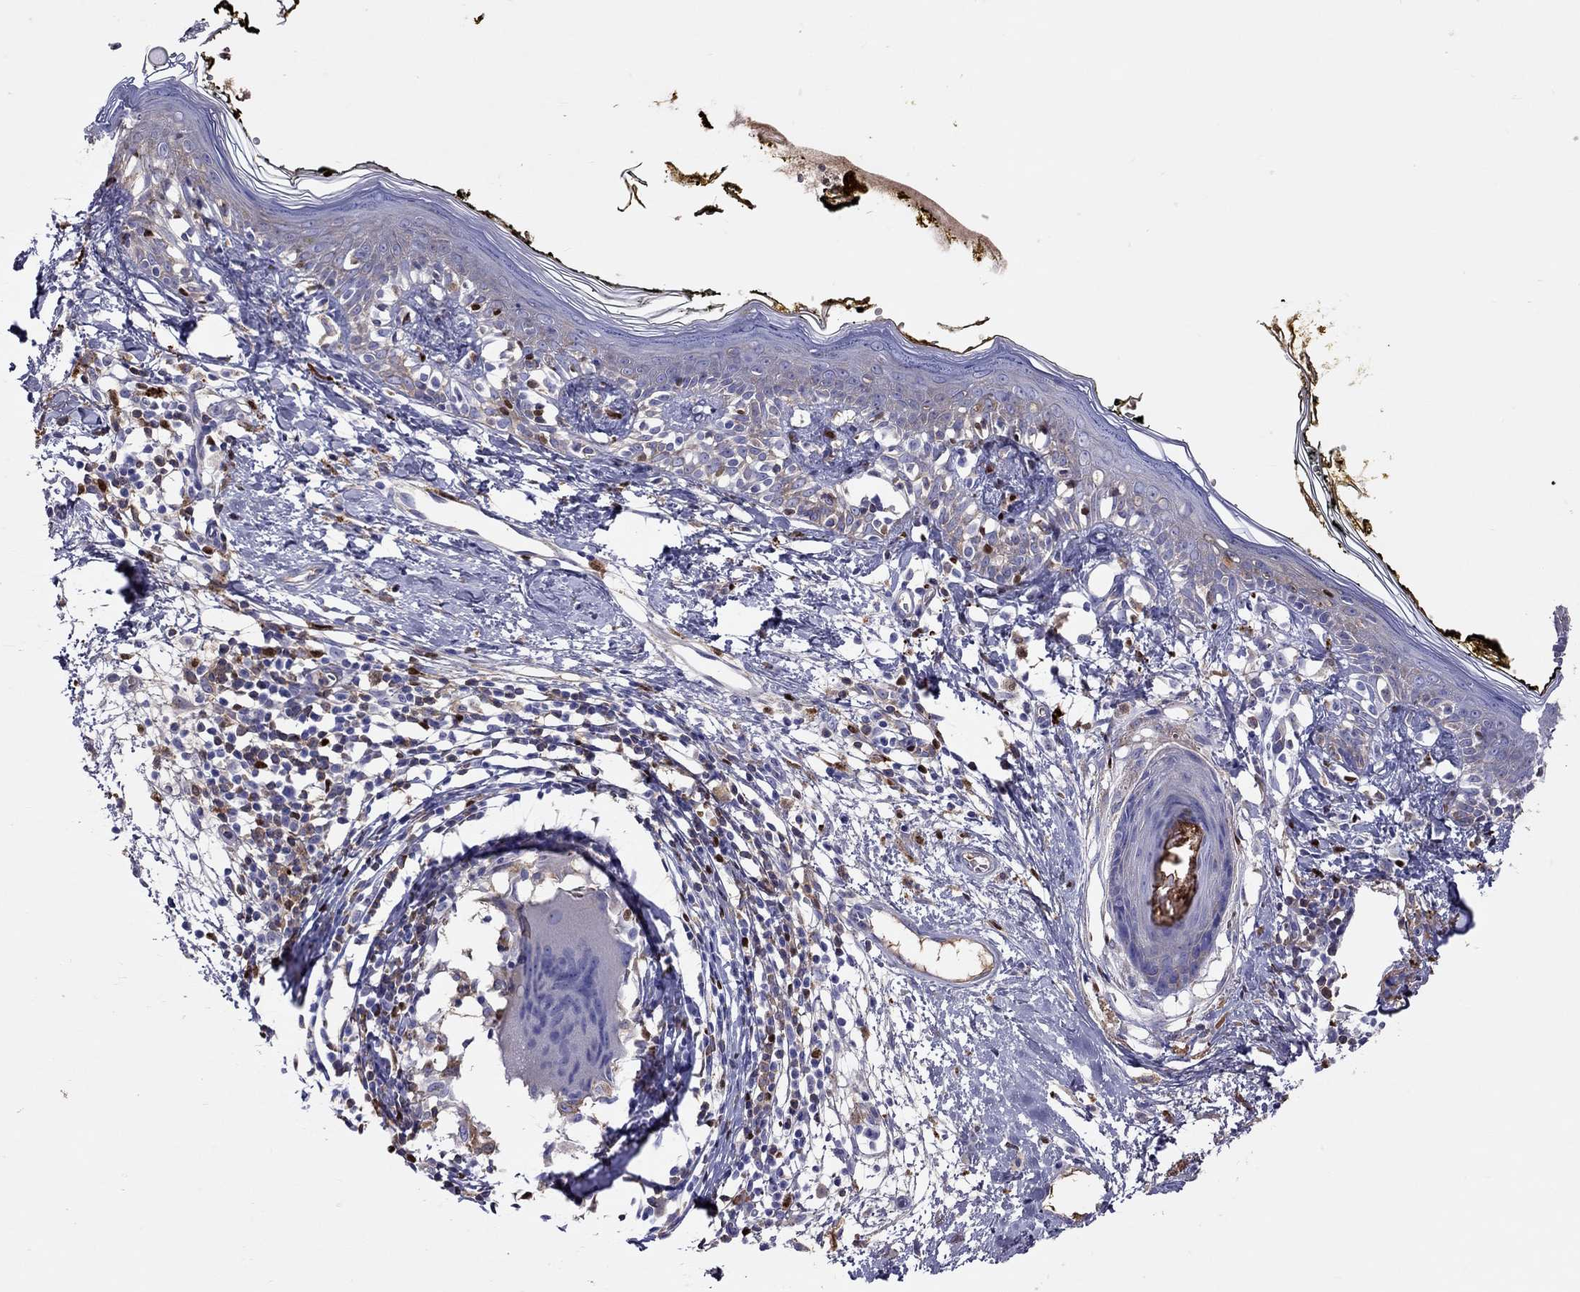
{"staining": {"intensity": "moderate", "quantity": "<25%", "location": "nuclear"}, "tissue": "skin", "cell_type": "Fibroblasts", "image_type": "normal", "snomed": [{"axis": "morphology", "description": "Normal tissue, NOS"}, {"axis": "topography", "description": "Skin"}], "caption": "Immunohistochemical staining of benign skin shows moderate nuclear protein expression in approximately <25% of fibroblasts. (IHC, brightfield microscopy, high magnification).", "gene": "SERPINA3", "patient": {"sex": "male", "age": 76}}